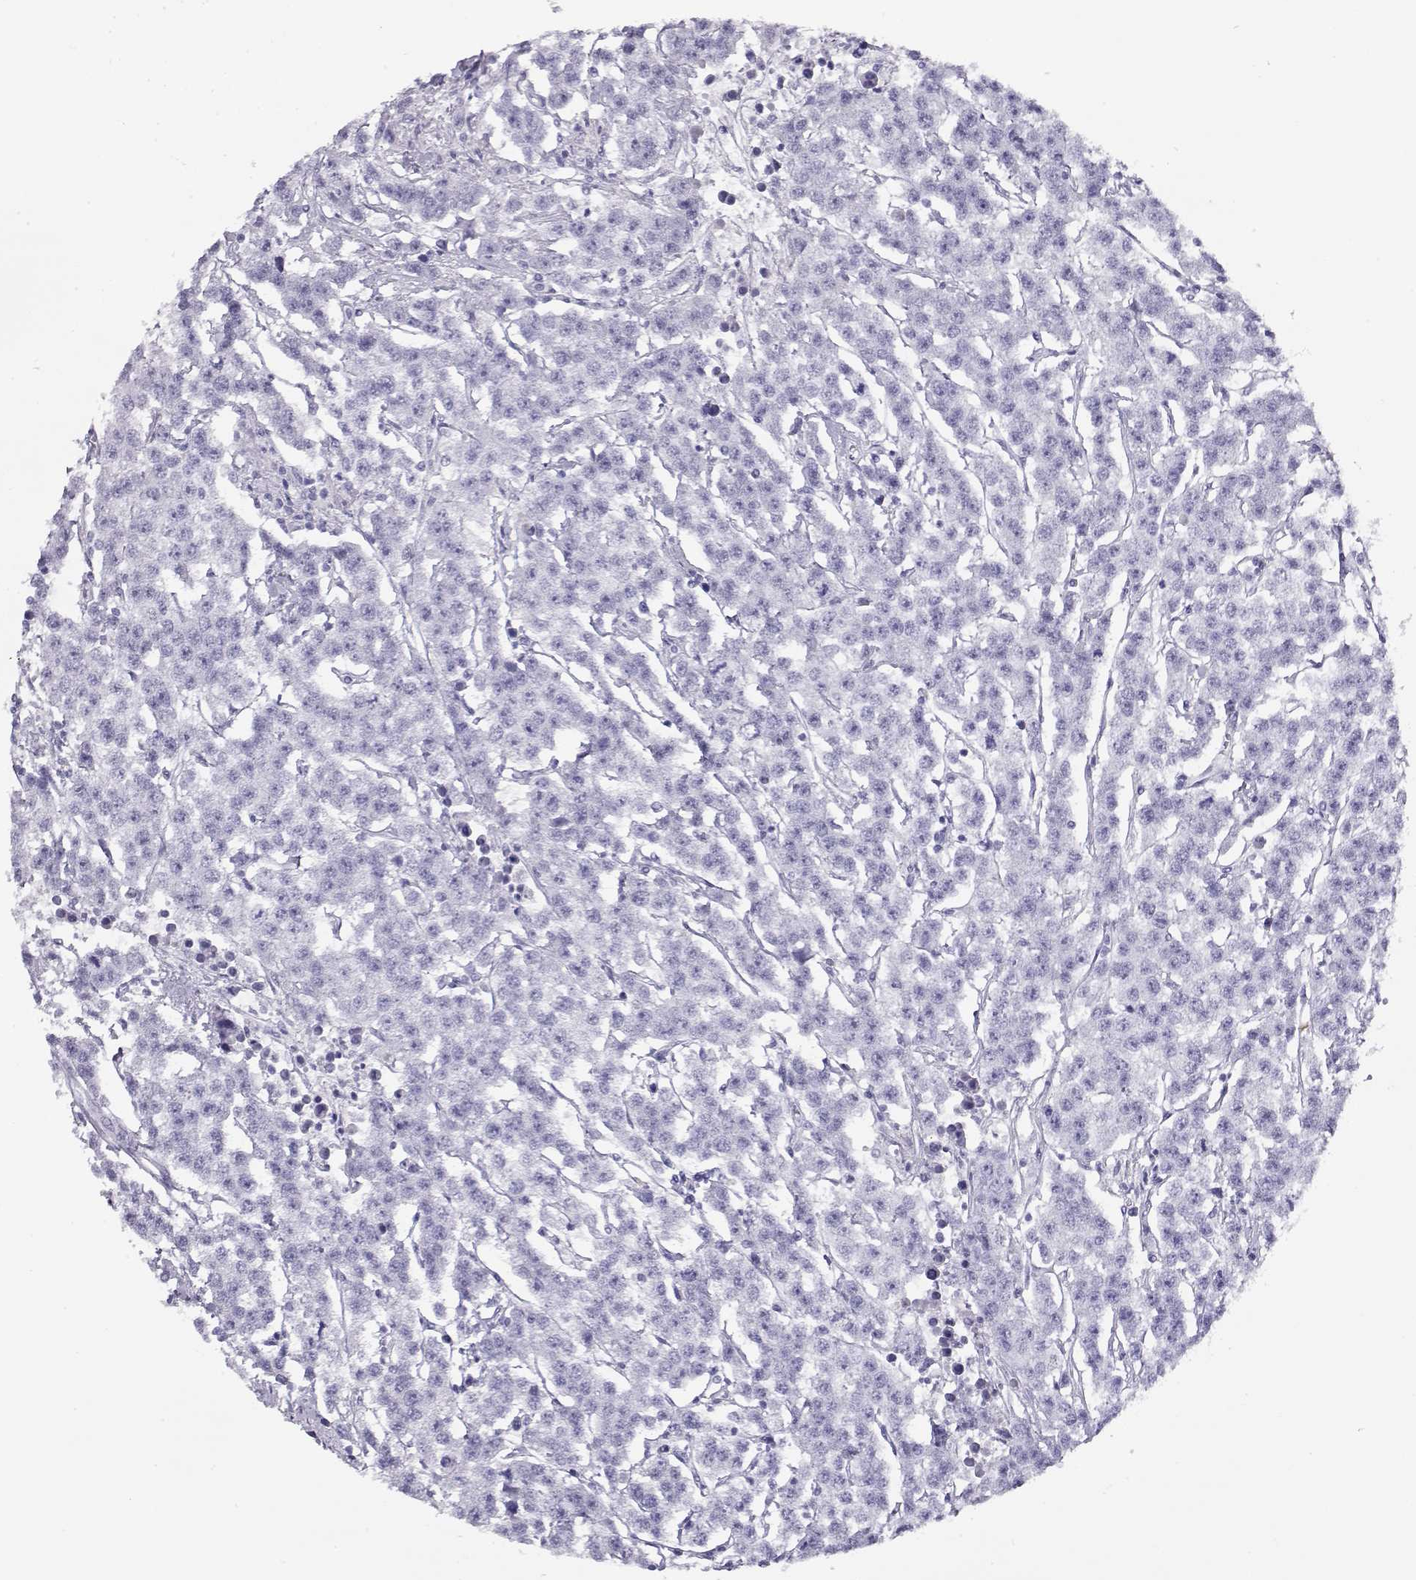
{"staining": {"intensity": "negative", "quantity": "none", "location": "none"}, "tissue": "testis cancer", "cell_type": "Tumor cells", "image_type": "cancer", "snomed": [{"axis": "morphology", "description": "Seminoma, NOS"}, {"axis": "topography", "description": "Testis"}], "caption": "Immunohistochemistry of human testis cancer (seminoma) shows no staining in tumor cells.", "gene": "CRX", "patient": {"sex": "male", "age": 59}}